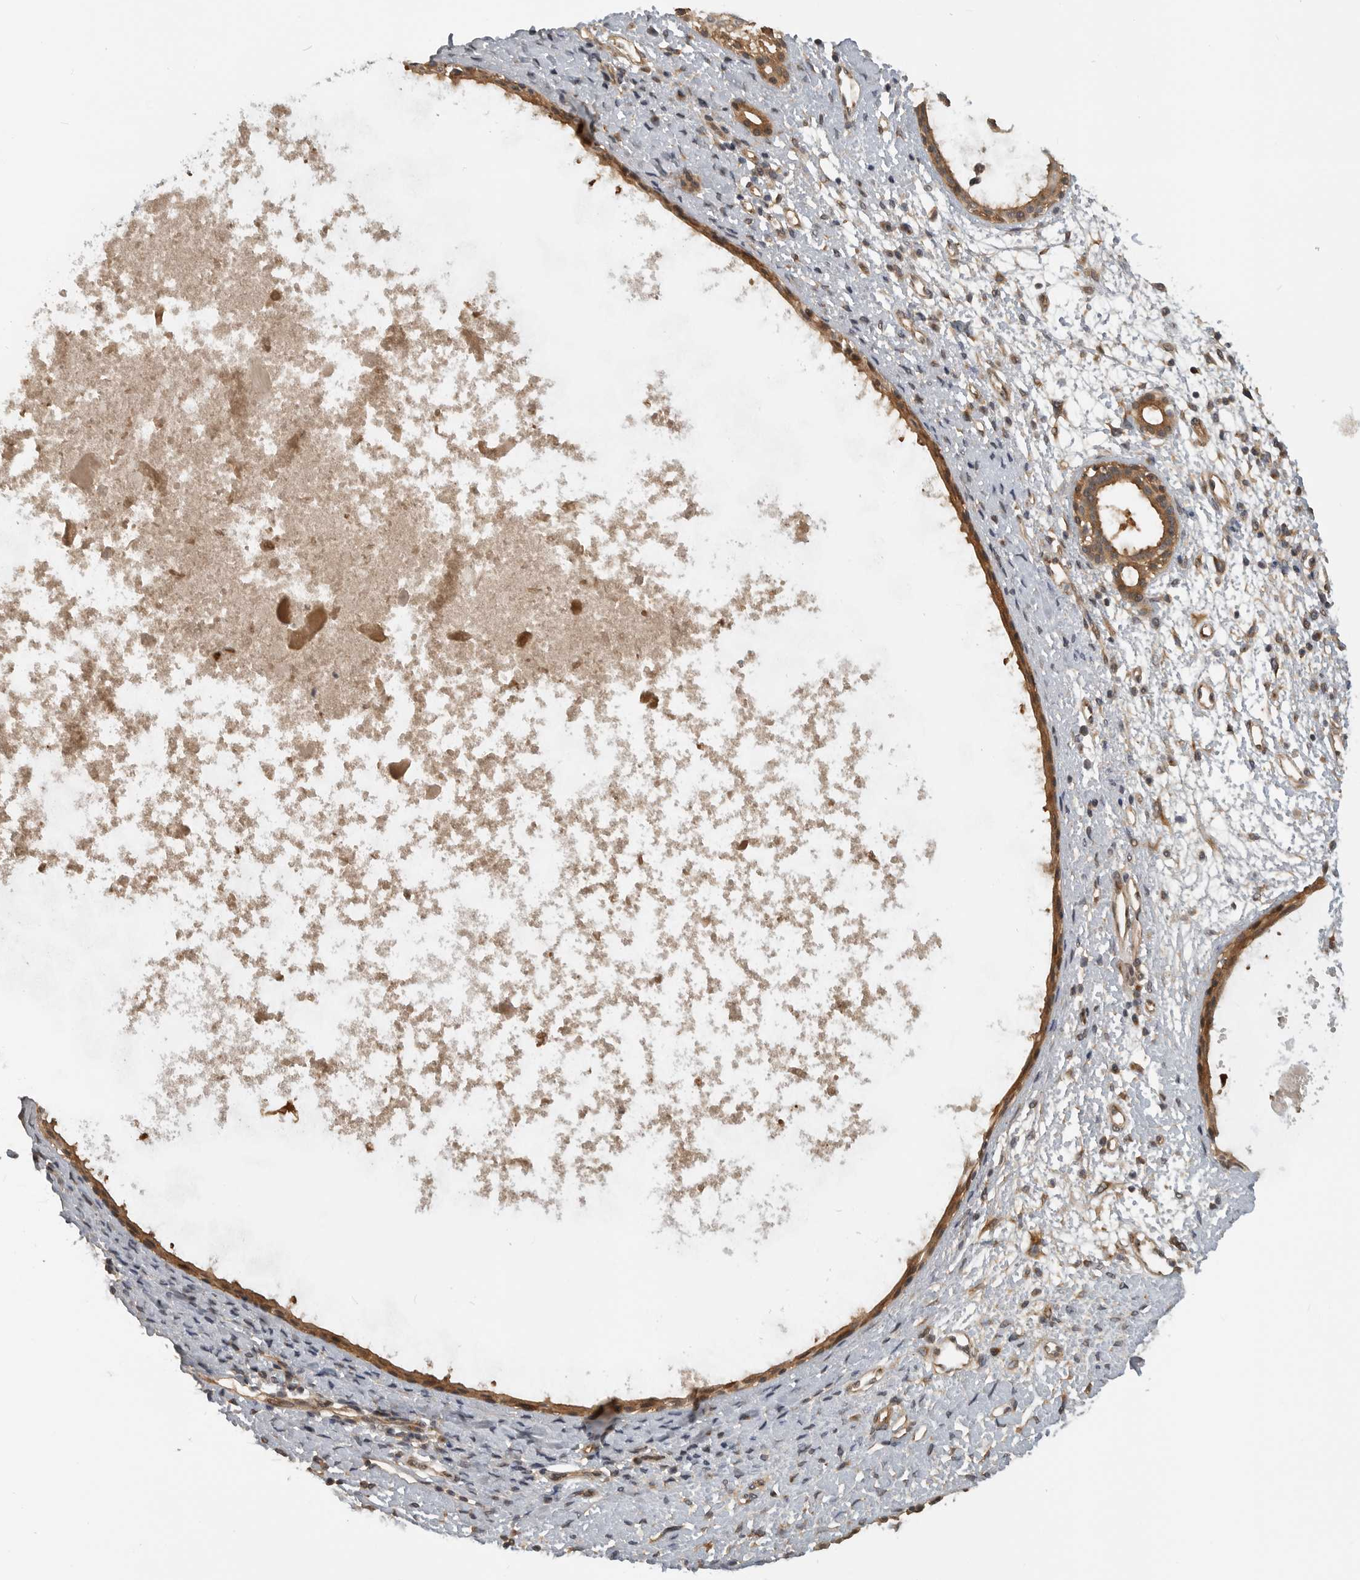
{"staining": {"intensity": "strong", "quantity": ">75%", "location": "cytoplasmic/membranous"}, "tissue": "nasopharynx", "cell_type": "Respiratory epithelial cells", "image_type": "normal", "snomed": [{"axis": "morphology", "description": "Normal tissue, NOS"}, {"axis": "topography", "description": "Nasopharynx"}], "caption": "Respiratory epithelial cells exhibit high levels of strong cytoplasmic/membranous staining in approximately >75% of cells in benign human nasopharynx. The protein of interest is shown in brown color, while the nuclei are stained blue.", "gene": "CUEDC1", "patient": {"sex": "male", "age": 22}}